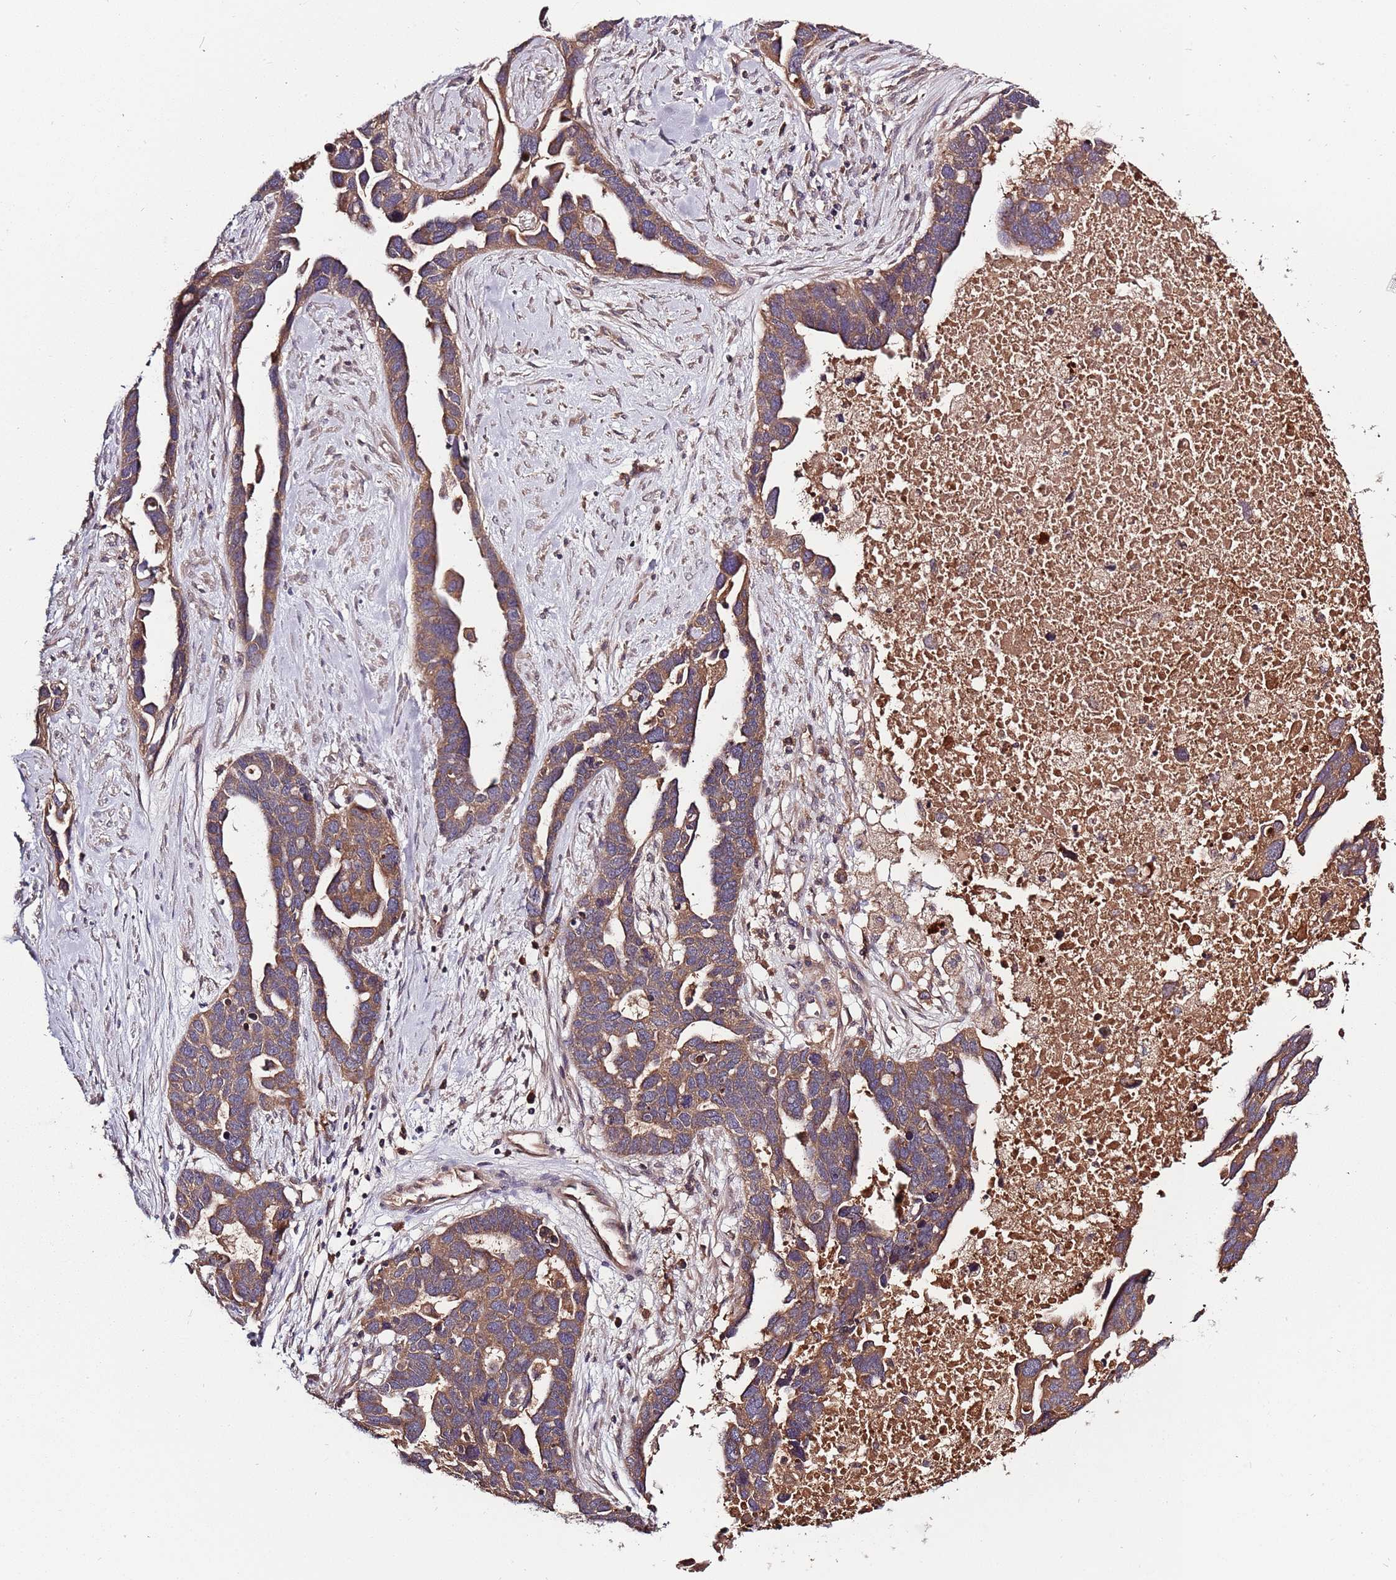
{"staining": {"intensity": "moderate", "quantity": ">75%", "location": "cytoplasmic/membranous"}, "tissue": "ovarian cancer", "cell_type": "Tumor cells", "image_type": "cancer", "snomed": [{"axis": "morphology", "description": "Cystadenocarcinoma, serous, NOS"}, {"axis": "topography", "description": "Ovary"}], "caption": "Ovarian cancer (serous cystadenocarcinoma) stained for a protein exhibits moderate cytoplasmic/membranous positivity in tumor cells.", "gene": "USP32", "patient": {"sex": "female", "age": 54}}